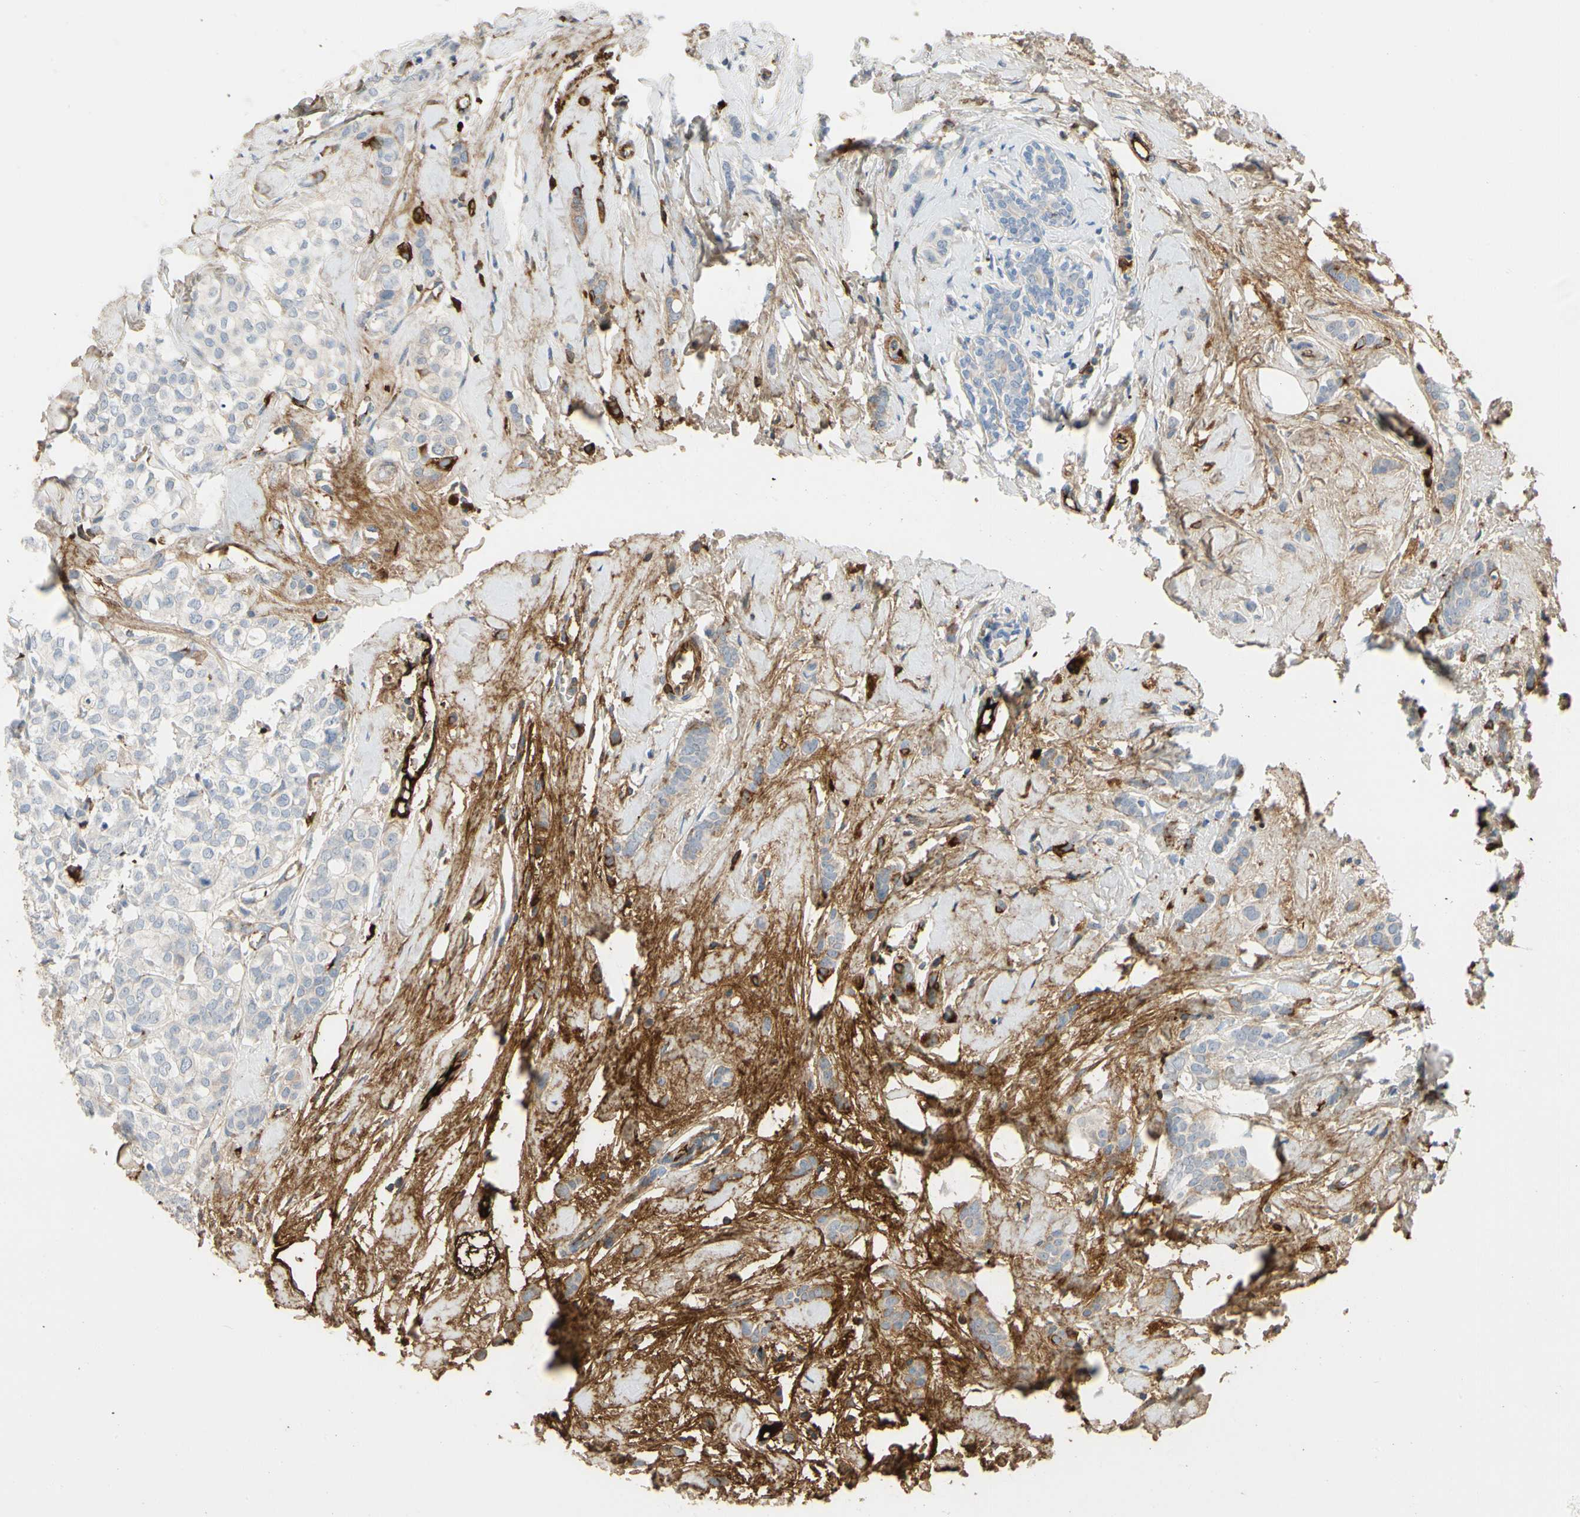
{"staining": {"intensity": "negative", "quantity": "none", "location": "none"}, "tissue": "breast cancer", "cell_type": "Tumor cells", "image_type": "cancer", "snomed": [{"axis": "morphology", "description": "Lobular carcinoma"}, {"axis": "topography", "description": "Breast"}], "caption": "An IHC histopathology image of breast lobular carcinoma is shown. There is no staining in tumor cells of breast lobular carcinoma.", "gene": "FGB", "patient": {"sex": "female", "age": 60}}